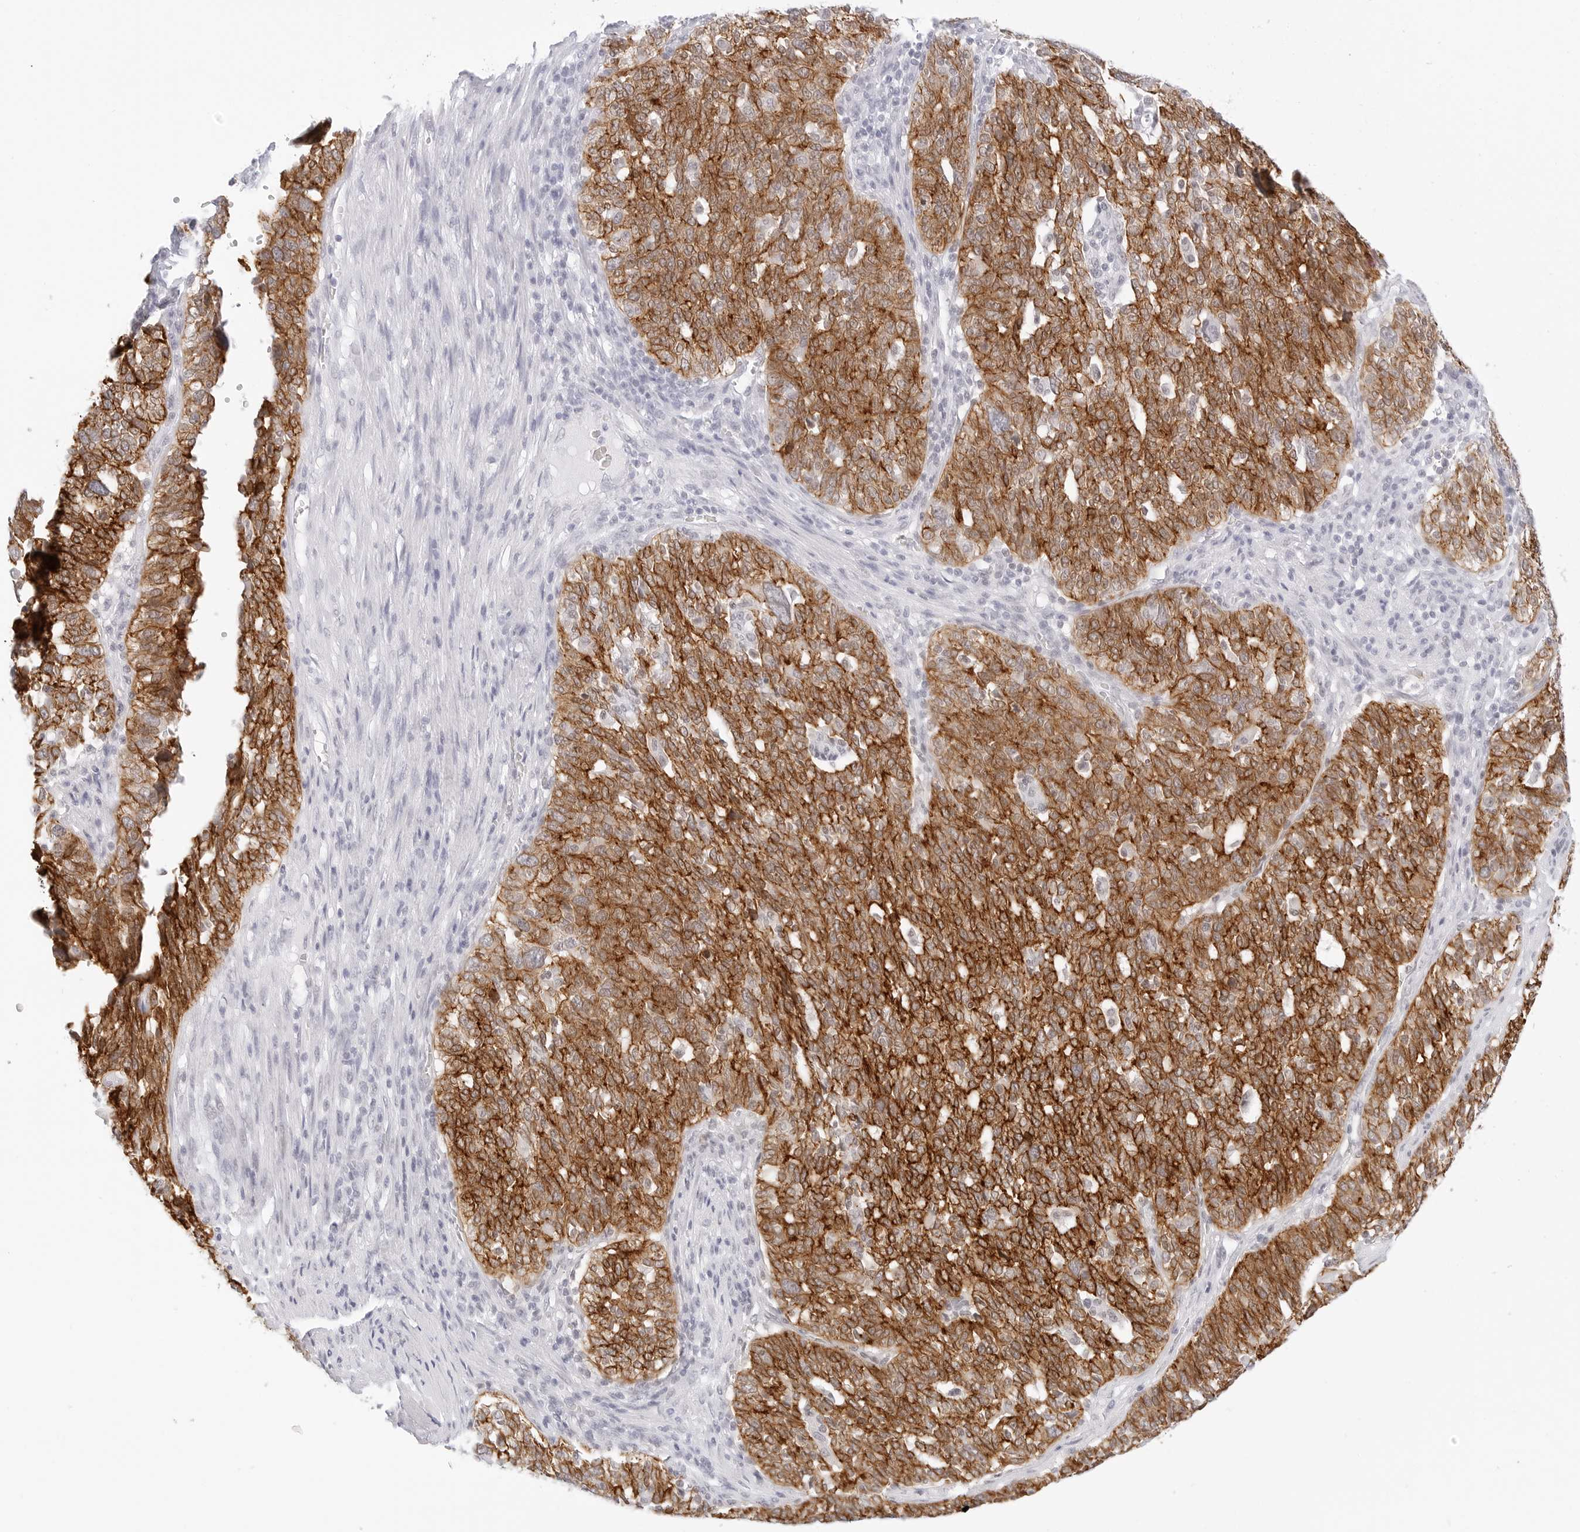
{"staining": {"intensity": "moderate", "quantity": ">75%", "location": "cytoplasmic/membranous"}, "tissue": "ovarian cancer", "cell_type": "Tumor cells", "image_type": "cancer", "snomed": [{"axis": "morphology", "description": "Cystadenocarcinoma, serous, NOS"}, {"axis": "topography", "description": "Ovary"}], "caption": "An IHC photomicrograph of neoplastic tissue is shown. Protein staining in brown shows moderate cytoplasmic/membranous positivity in ovarian cancer (serous cystadenocarcinoma) within tumor cells.", "gene": "CDH1", "patient": {"sex": "female", "age": 59}}